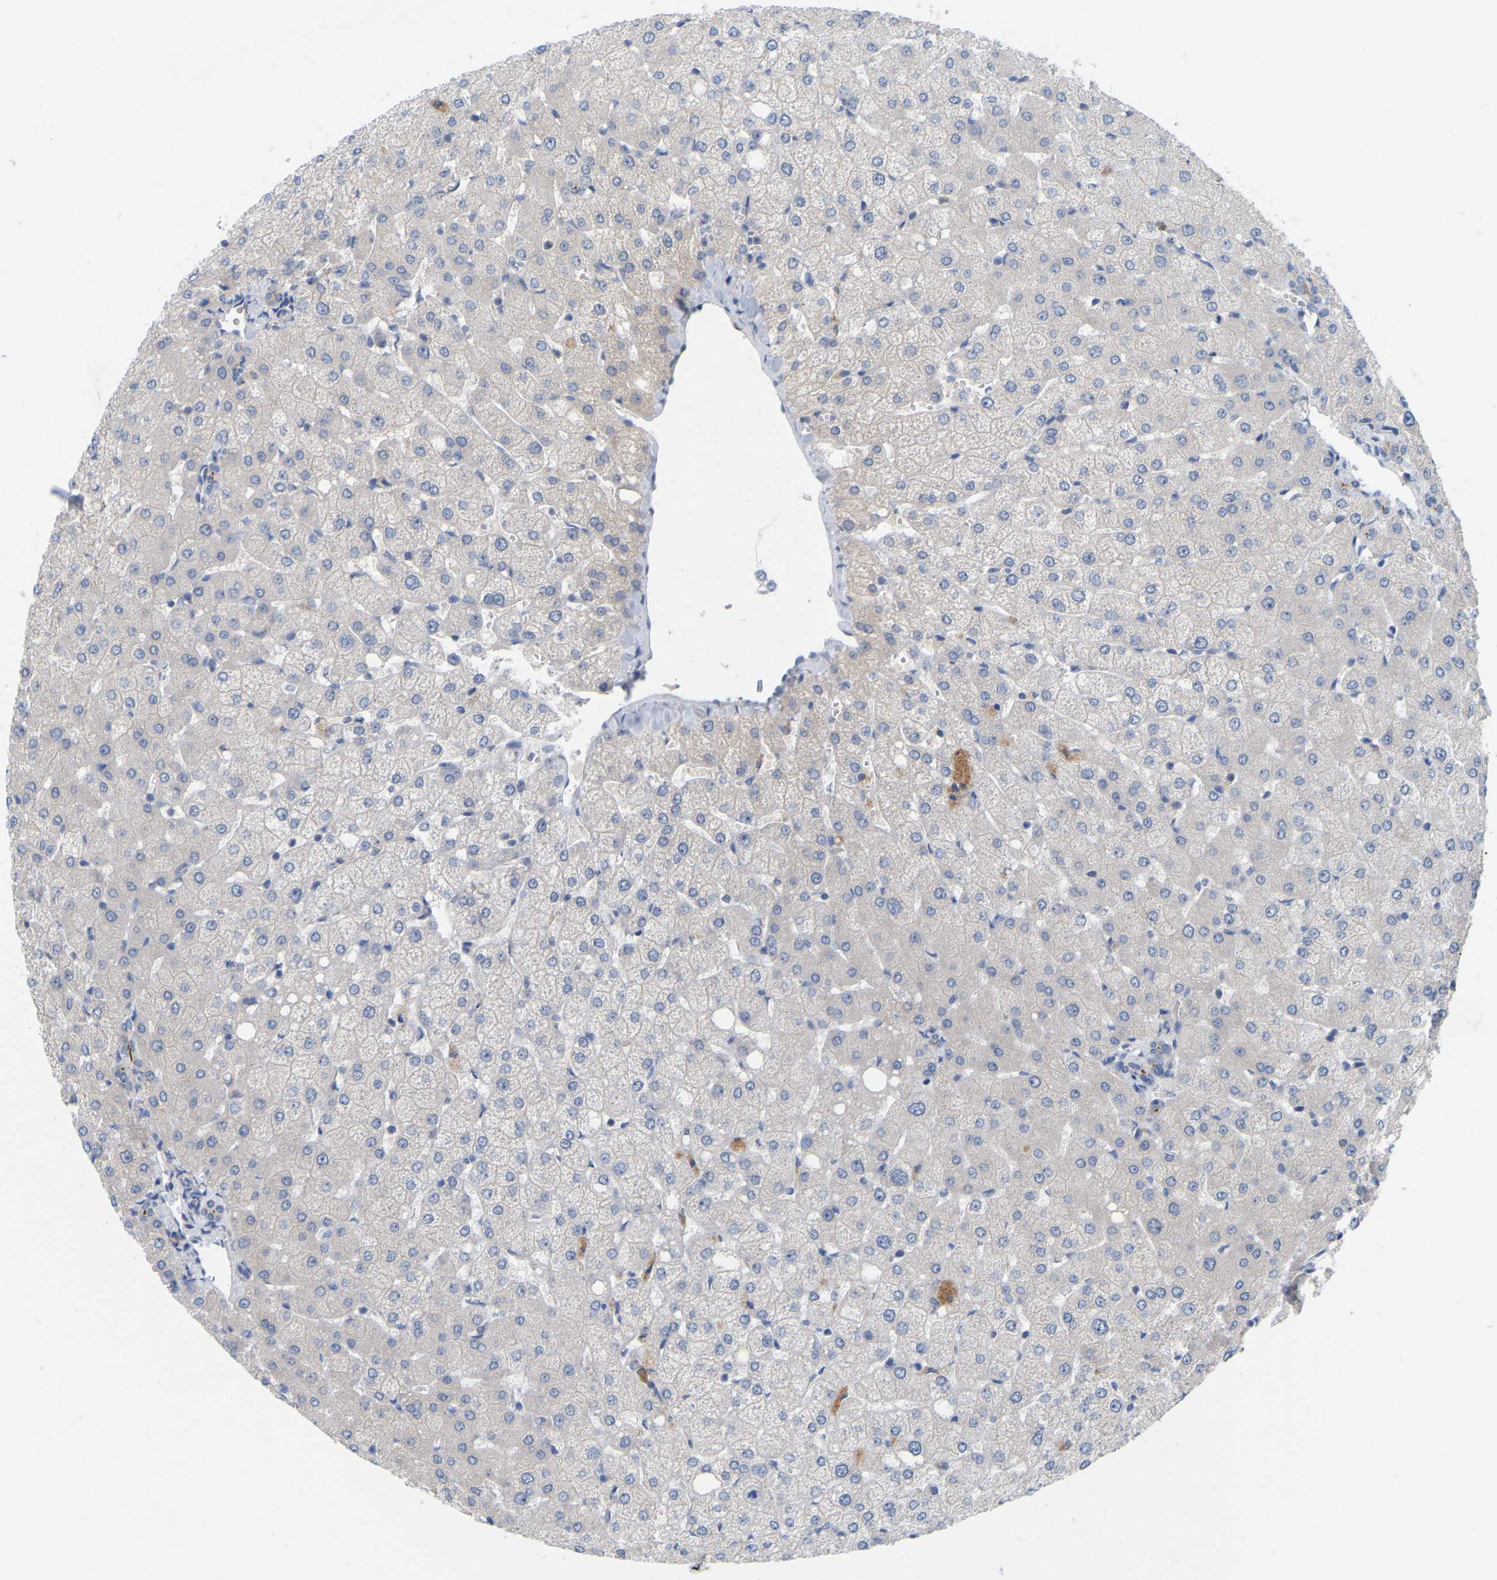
{"staining": {"intensity": "negative", "quantity": "none", "location": "none"}, "tissue": "liver", "cell_type": "Cholangiocytes", "image_type": "normal", "snomed": [{"axis": "morphology", "description": "Normal tissue, NOS"}, {"axis": "topography", "description": "Liver"}], "caption": "DAB (3,3'-diaminobenzidine) immunohistochemical staining of normal human liver exhibits no significant staining in cholangiocytes. The staining is performed using DAB brown chromogen with nuclei counter-stained in using hematoxylin.", "gene": "WIPI2", "patient": {"sex": "female", "age": 54}}